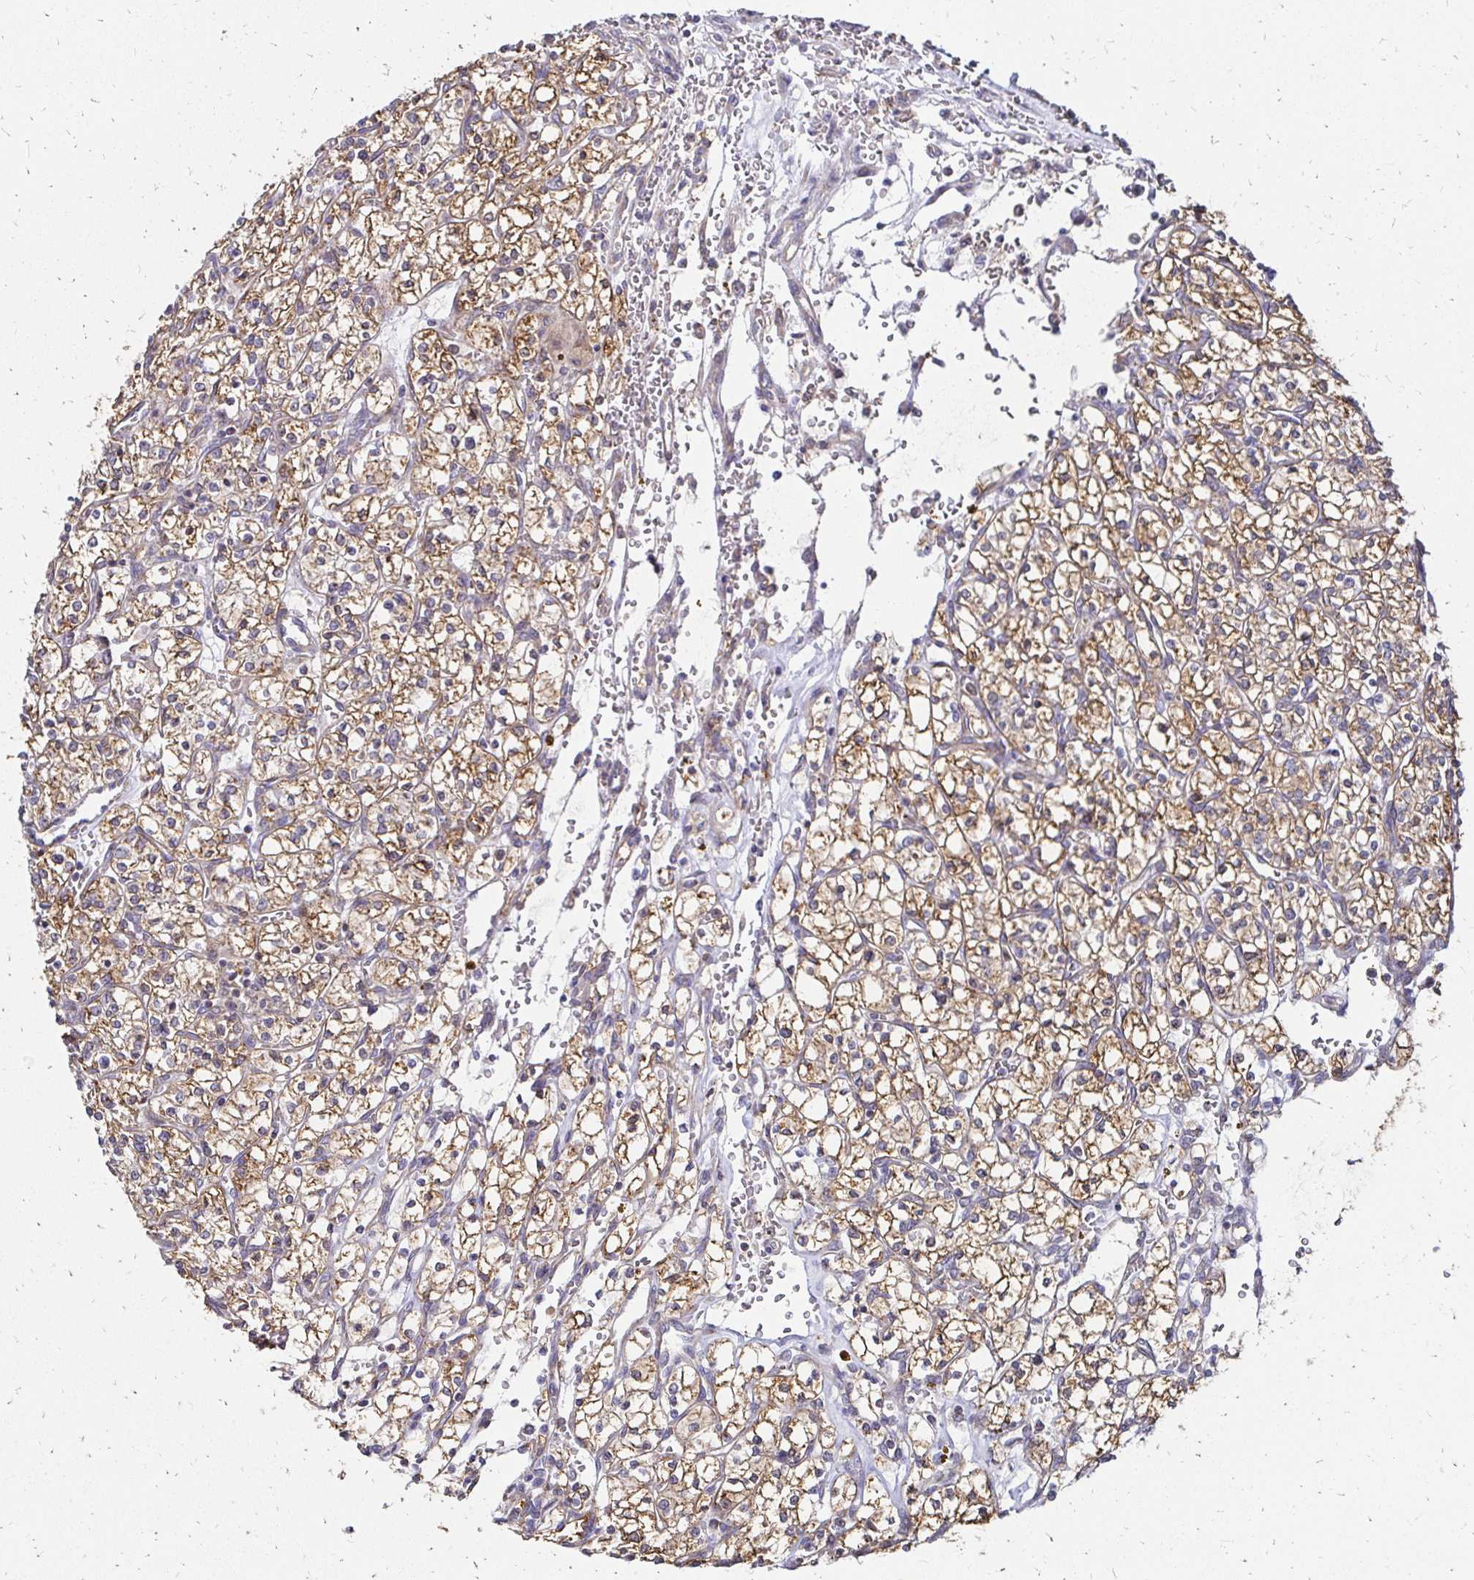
{"staining": {"intensity": "moderate", "quantity": ">75%", "location": "cytoplasmic/membranous"}, "tissue": "renal cancer", "cell_type": "Tumor cells", "image_type": "cancer", "snomed": [{"axis": "morphology", "description": "Adenocarcinoma, NOS"}, {"axis": "topography", "description": "Kidney"}], "caption": "An immunohistochemistry (IHC) micrograph of neoplastic tissue is shown. Protein staining in brown shows moderate cytoplasmic/membranous positivity in renal adenocarcinoma within tumor cells.", "gene": "ZW10", "patient": {"sex": "female", "age": 64}}